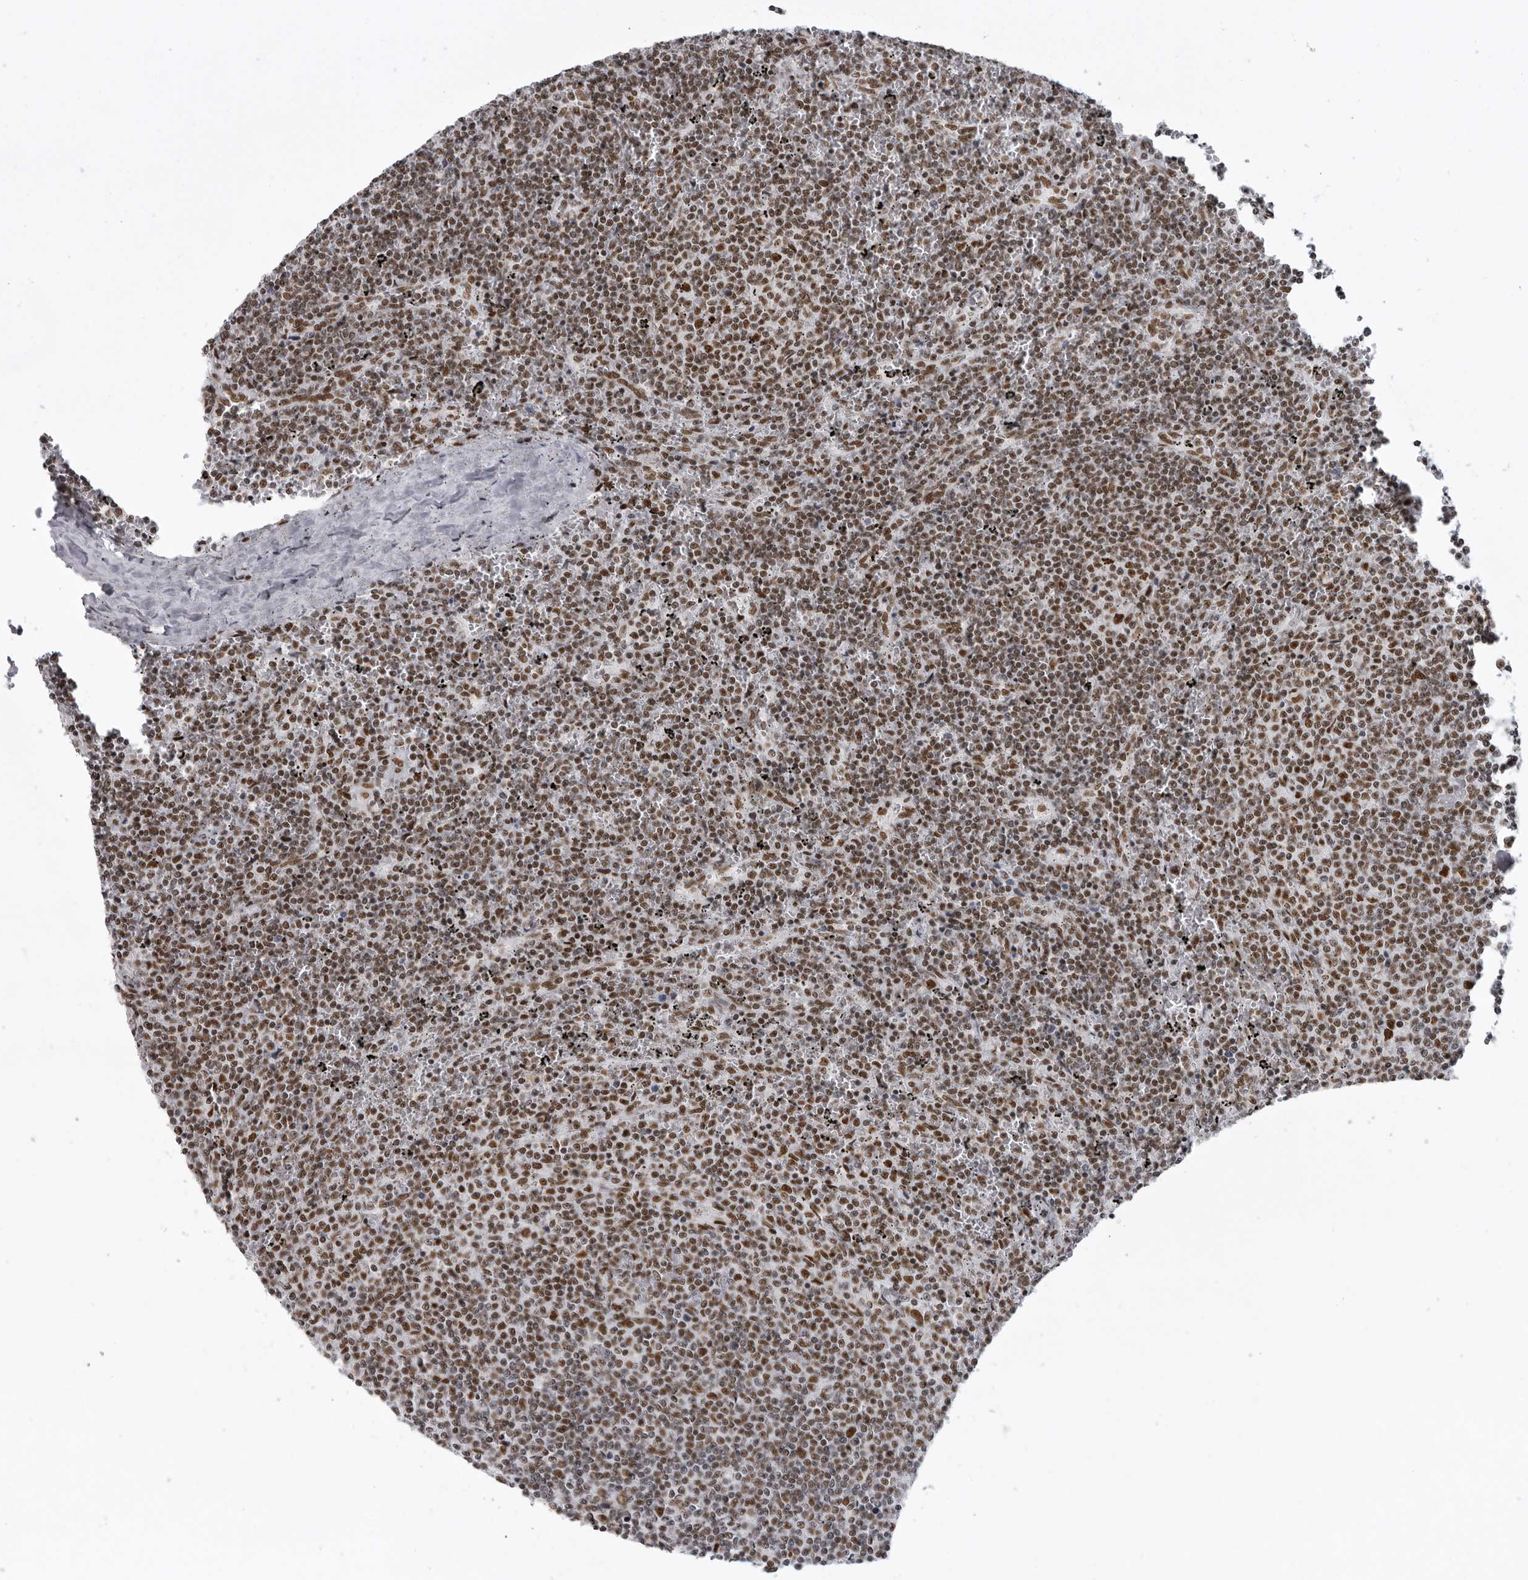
{"staining": {"intensity": "moderate", "quantity": ">75%", "location": "nuclear"}, "tissue": "lymphoma", "cell_type": "Tumor cells", "image_type": "cancer", "snomed": [{"axis": "morphology", "description": "Malignant lymphoma, non-Hodgkin's type, Low grade"}, {"axis": "topography", "description": "Spleen"}], "caption": "This photomicrograph reveals malignant lymphoma, non-Hodgkin's type (low-grade) stained with immunohistochemistry (IHC) to label a protein in brown. The nuclear of tumor cells show moderate positivity for the protein. Nuclei are counter-stained blue.", "gene": "DHX9", "patient": {"sex": "female", "age": 50}}